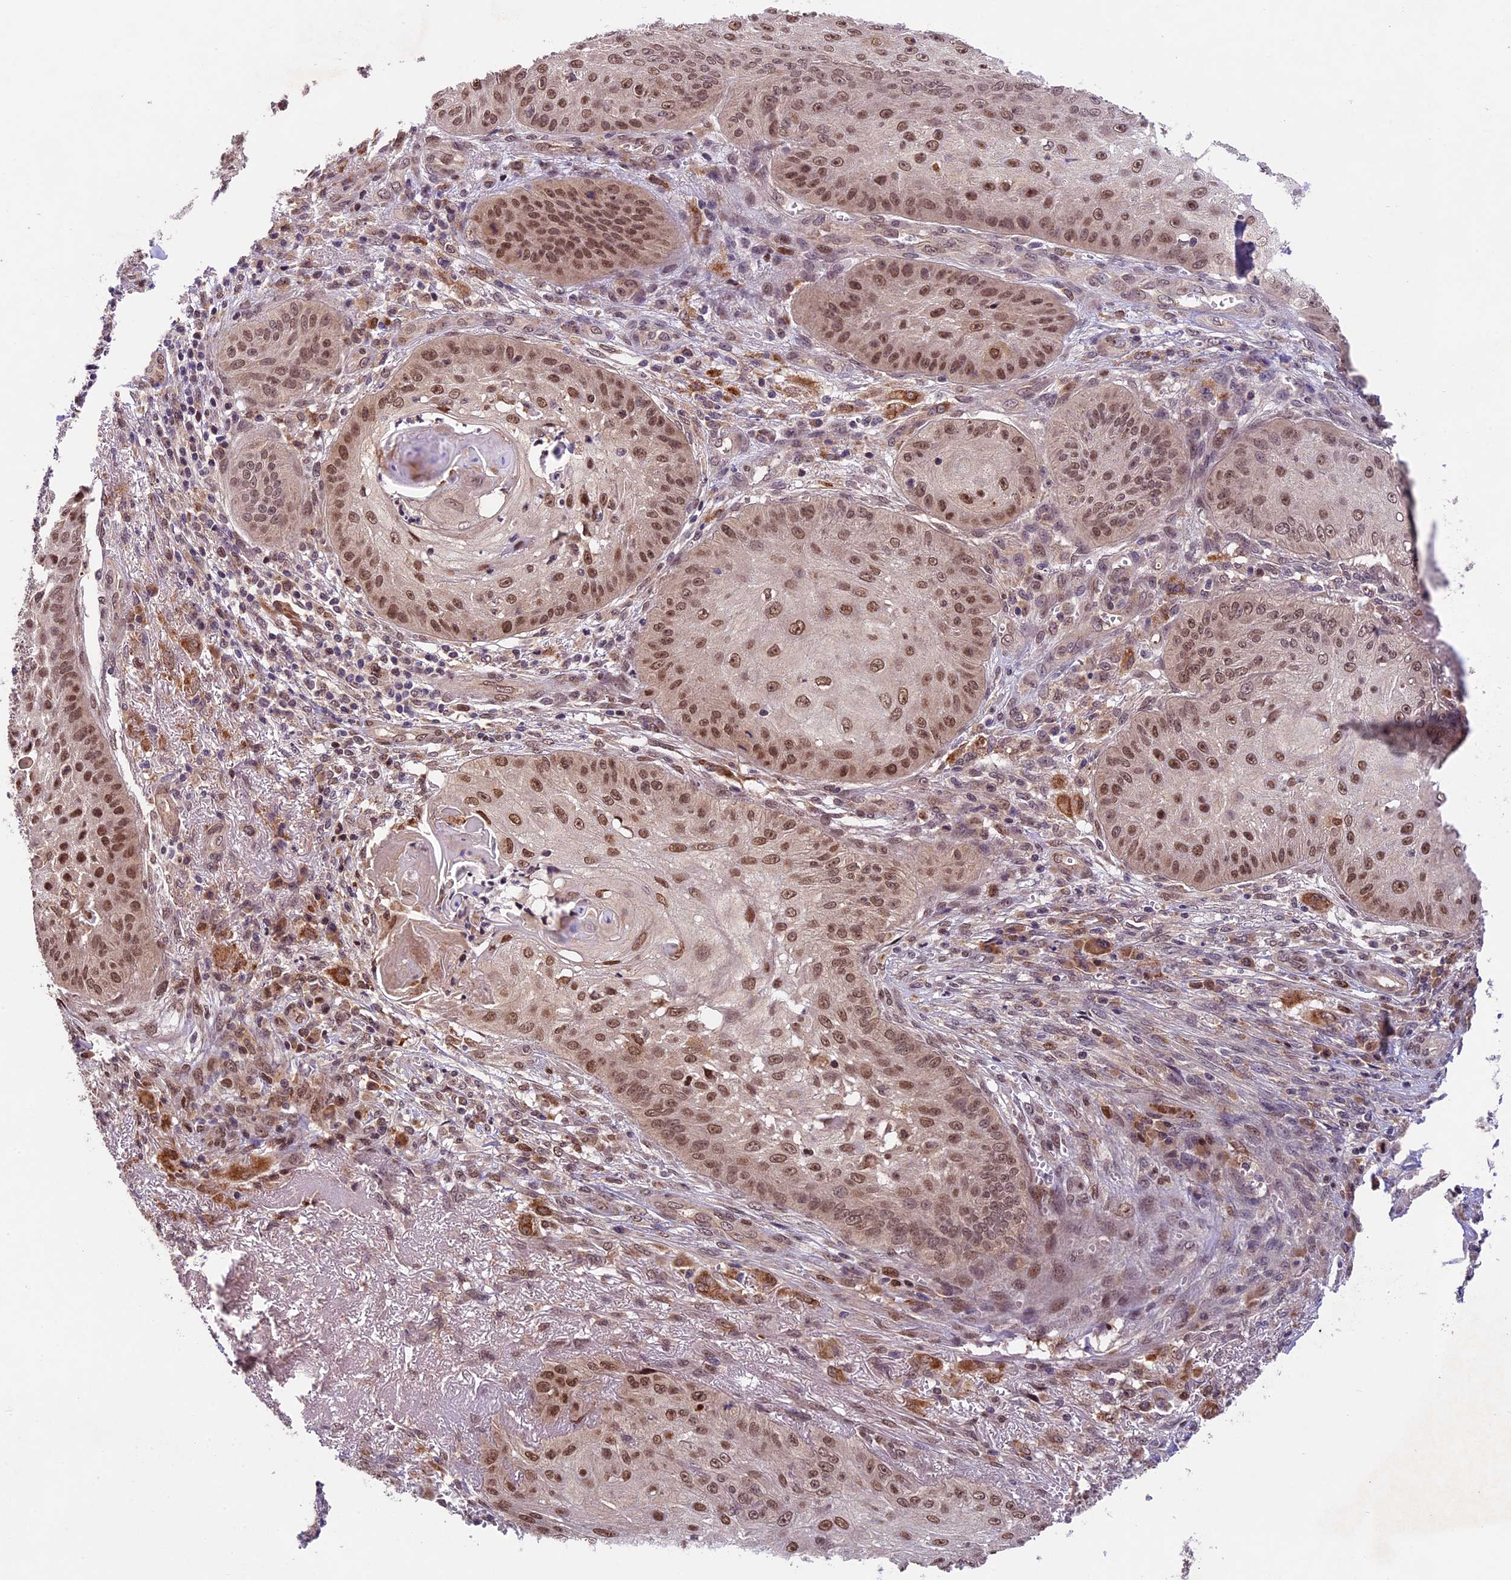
{"staining": {"intensity": "moderate", "quantity": ">75%", "location": "nuclear"}, "tissue": "skin cancer", "cell_type": "Tumor cells", "image_type": "cancer", "snomed": [{"axis": "morphology", "description": "Squamous cell carcinoma, NOS"}, {"axis": "topography", "description": "Skin"}], "caption": "IHC histopathology image of neoplastic tissue: human skin cancer stained using IHC displays medium levels of moderate protein expression localized specifically in the nuclear of tumor cells, appearing as a nuclear brown color.", "gene": "CCSER1", "patient": {"sex": "male", "age": 70}}